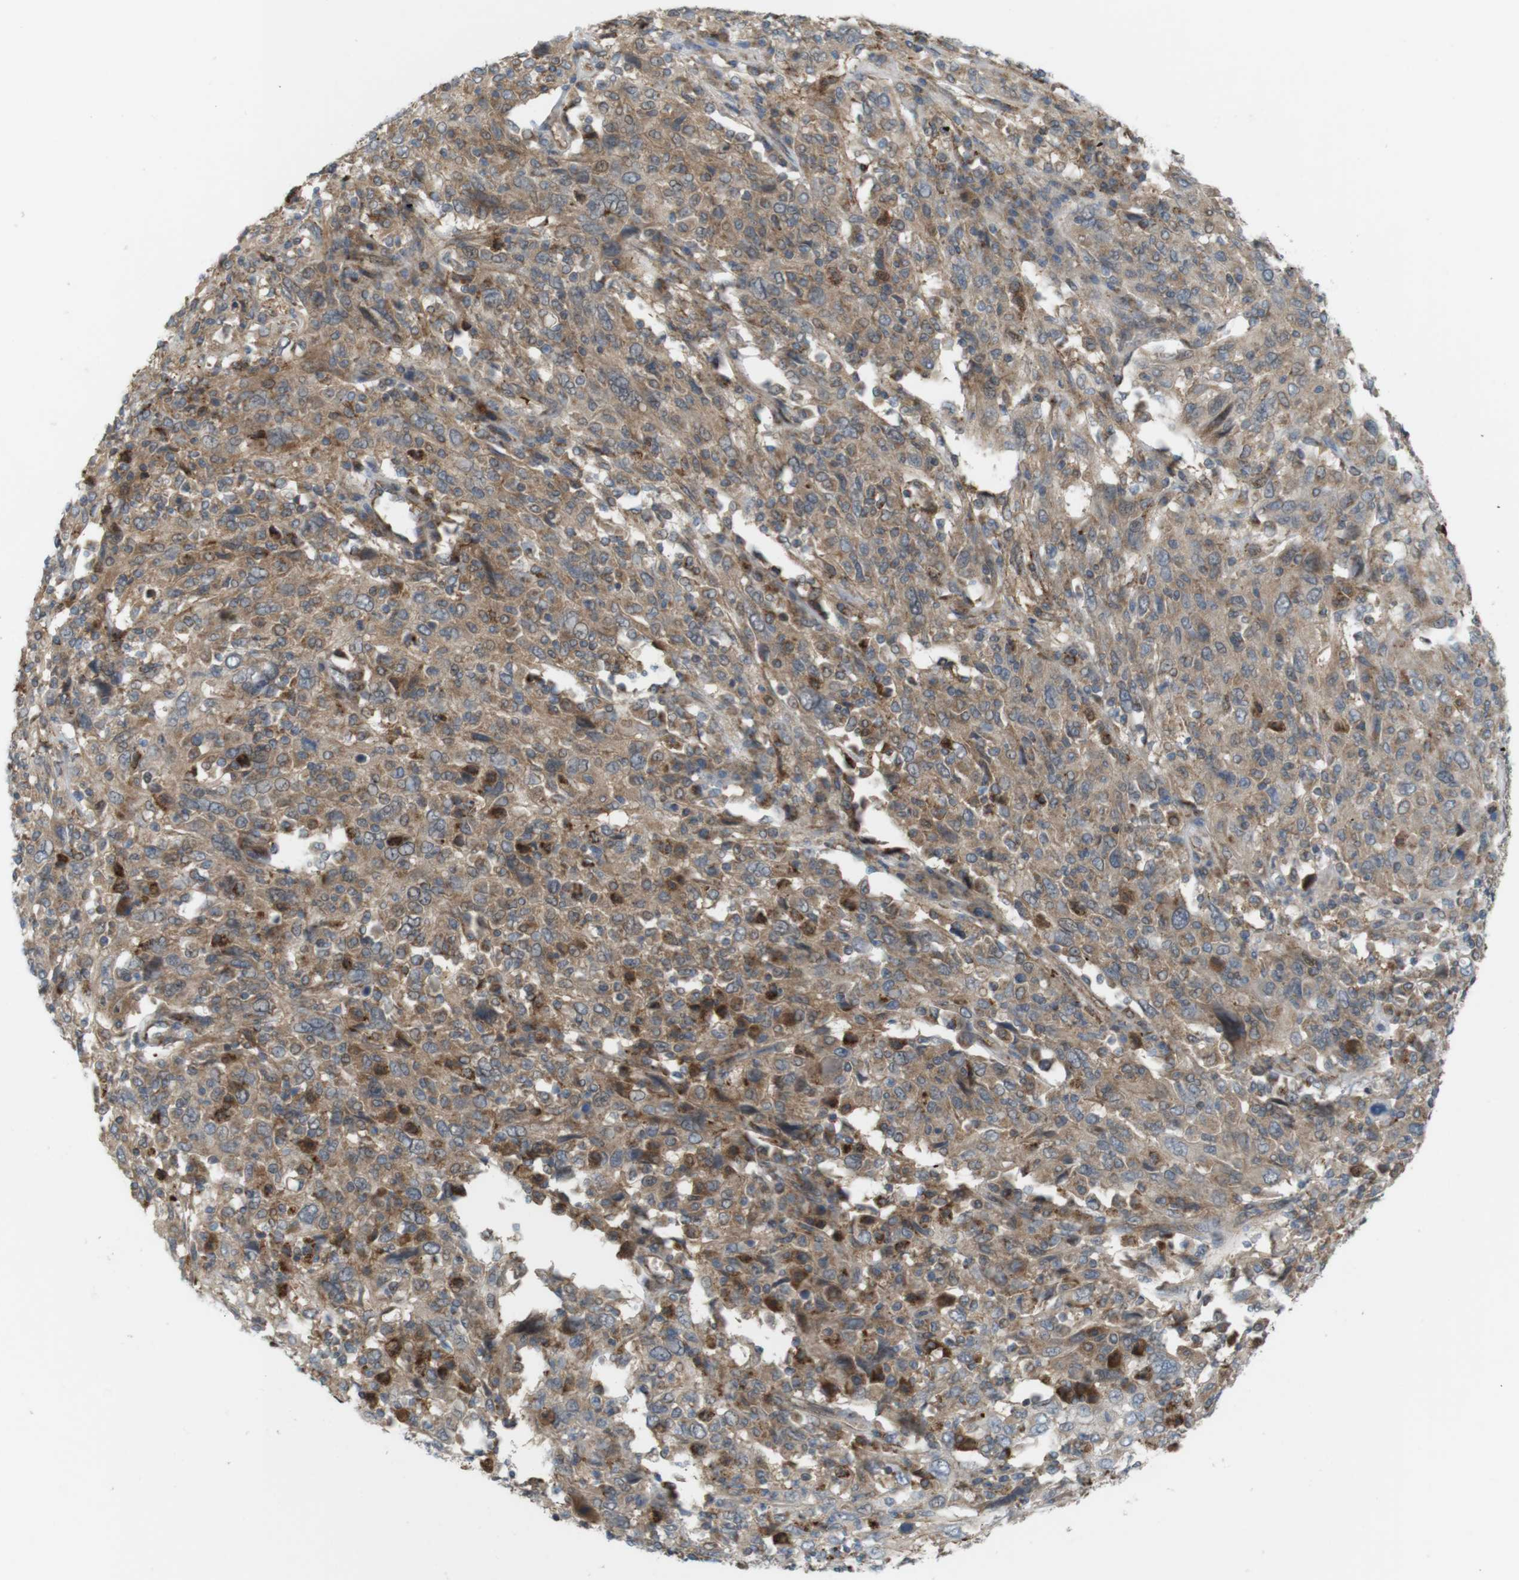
{"staining": {"intensity": "weak", "quantity": "25%-75%", "location": "cytoplasmic/membranous"}, "tissue": "cervical cancer", "cell_type": "Tumor cells", "image_type": "cancer", "snomed": [{"axis": "morphology", "description": "Squamous cell carcinoma, NOS"}, {"axis": "topography", "description": "Cervix"}], "caption": "The histopathology image displays staining of cervical squamous cell carcinoma, revealing weak cytoplasmic/membranous protein expression (brown color) within tumor cells.", "gene": "DDAH2", "patient": {"sex": "female", "age": 46}}